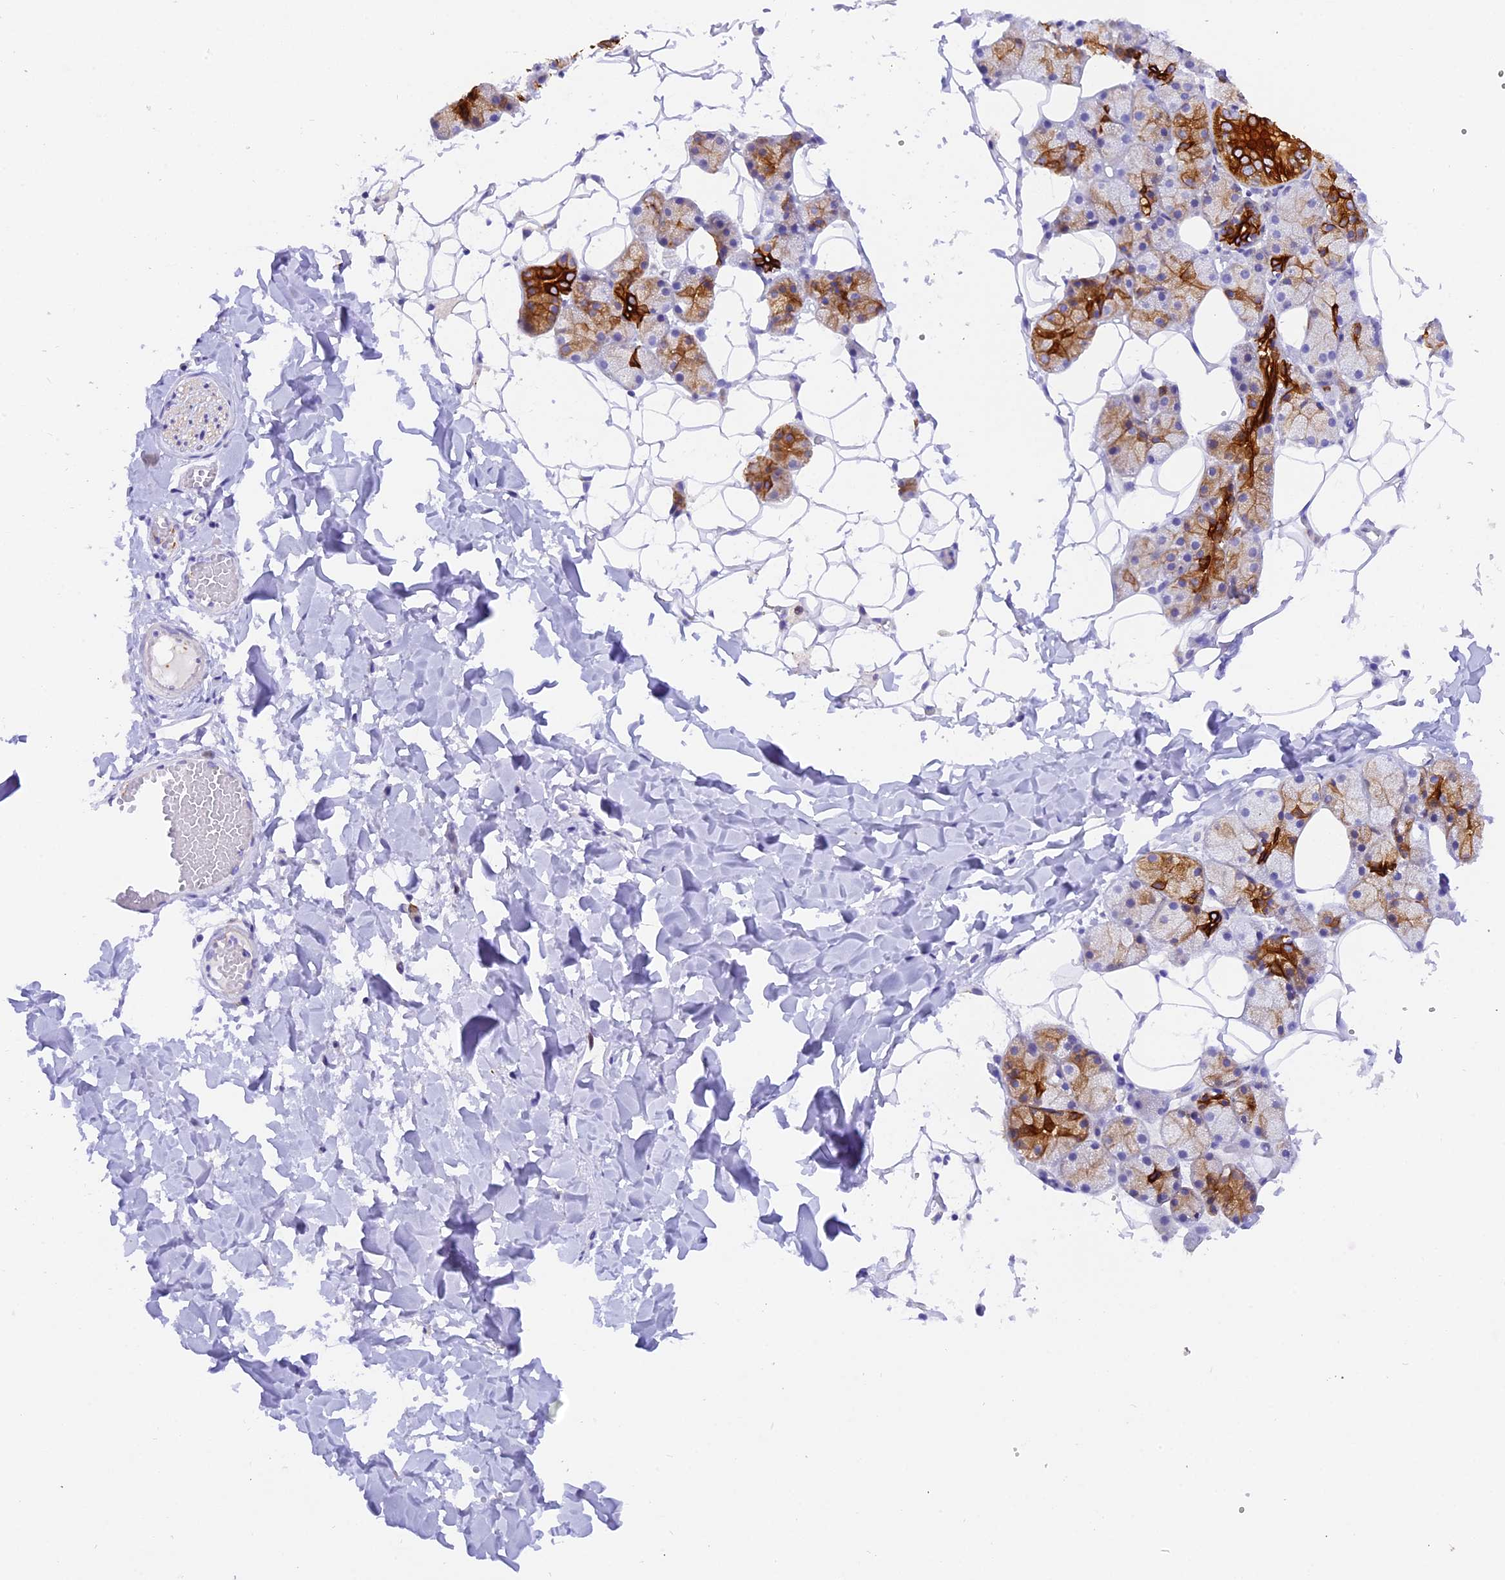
{"staining": {"intensity": "strong", "quantity": "25%-75%", "location": "cytoplasmic/membranous"}, "tissue": "salivary gland", "cell_type": "Glandular cells", "image_type": "normal", "snomed": [{"axis": "morphology", "description": "Normal tissue, NOS"}, {"axis": "topography", "description": "Salivary gland"}], "caption": "IHC photomicrograph of unremarkable human salivary gland stained for a protein (brown), which displays high levels of strong cytoplasmic/membranous staining in approximately 25%-75% of glandular cells.", "gene": "PKIA", "patient": {"sex": "female", "age": 33}}